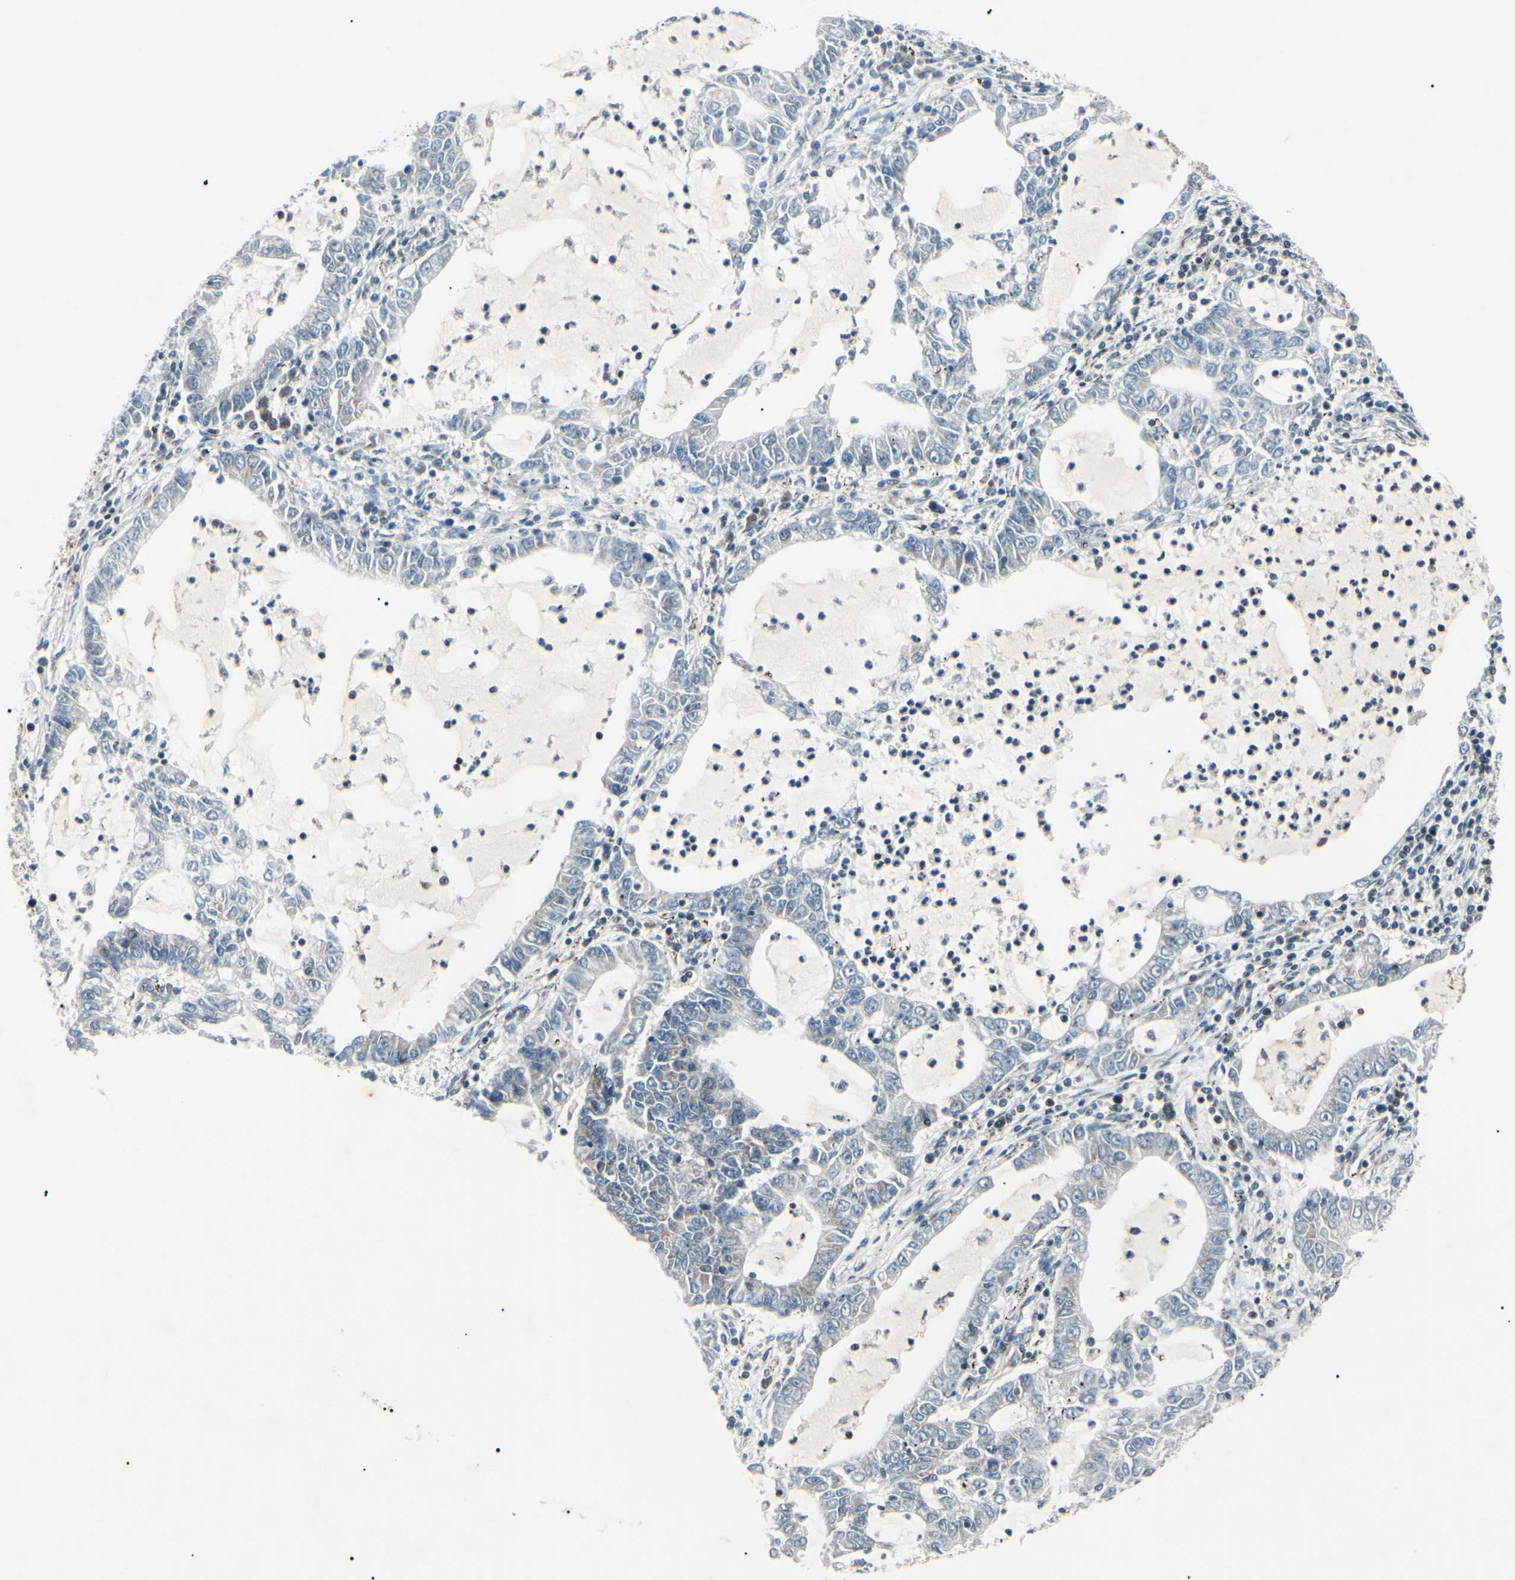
{"staining": {"intensity": "negative", "quantity": "none", "location": "none"}, "tissue": "lung cancer", "cell_type": "Tumor cells", "image_type": "cancer", "snomed": [{"axis": "morphology", "description": "Adenocarcinoma, NOS"}, {"axis": "topography", "description": "Lung"}], "caption": "Lung adenocarcinoma was stained to show a protein in brown. There is no significant positivity in tumor cells. (DAB (3,3'-diaminobenzidine) immunohistochemistry with hematoxylin counter stain).", "gene": "MAPRE1", "patient": {"sex": "female", "age": 51}}